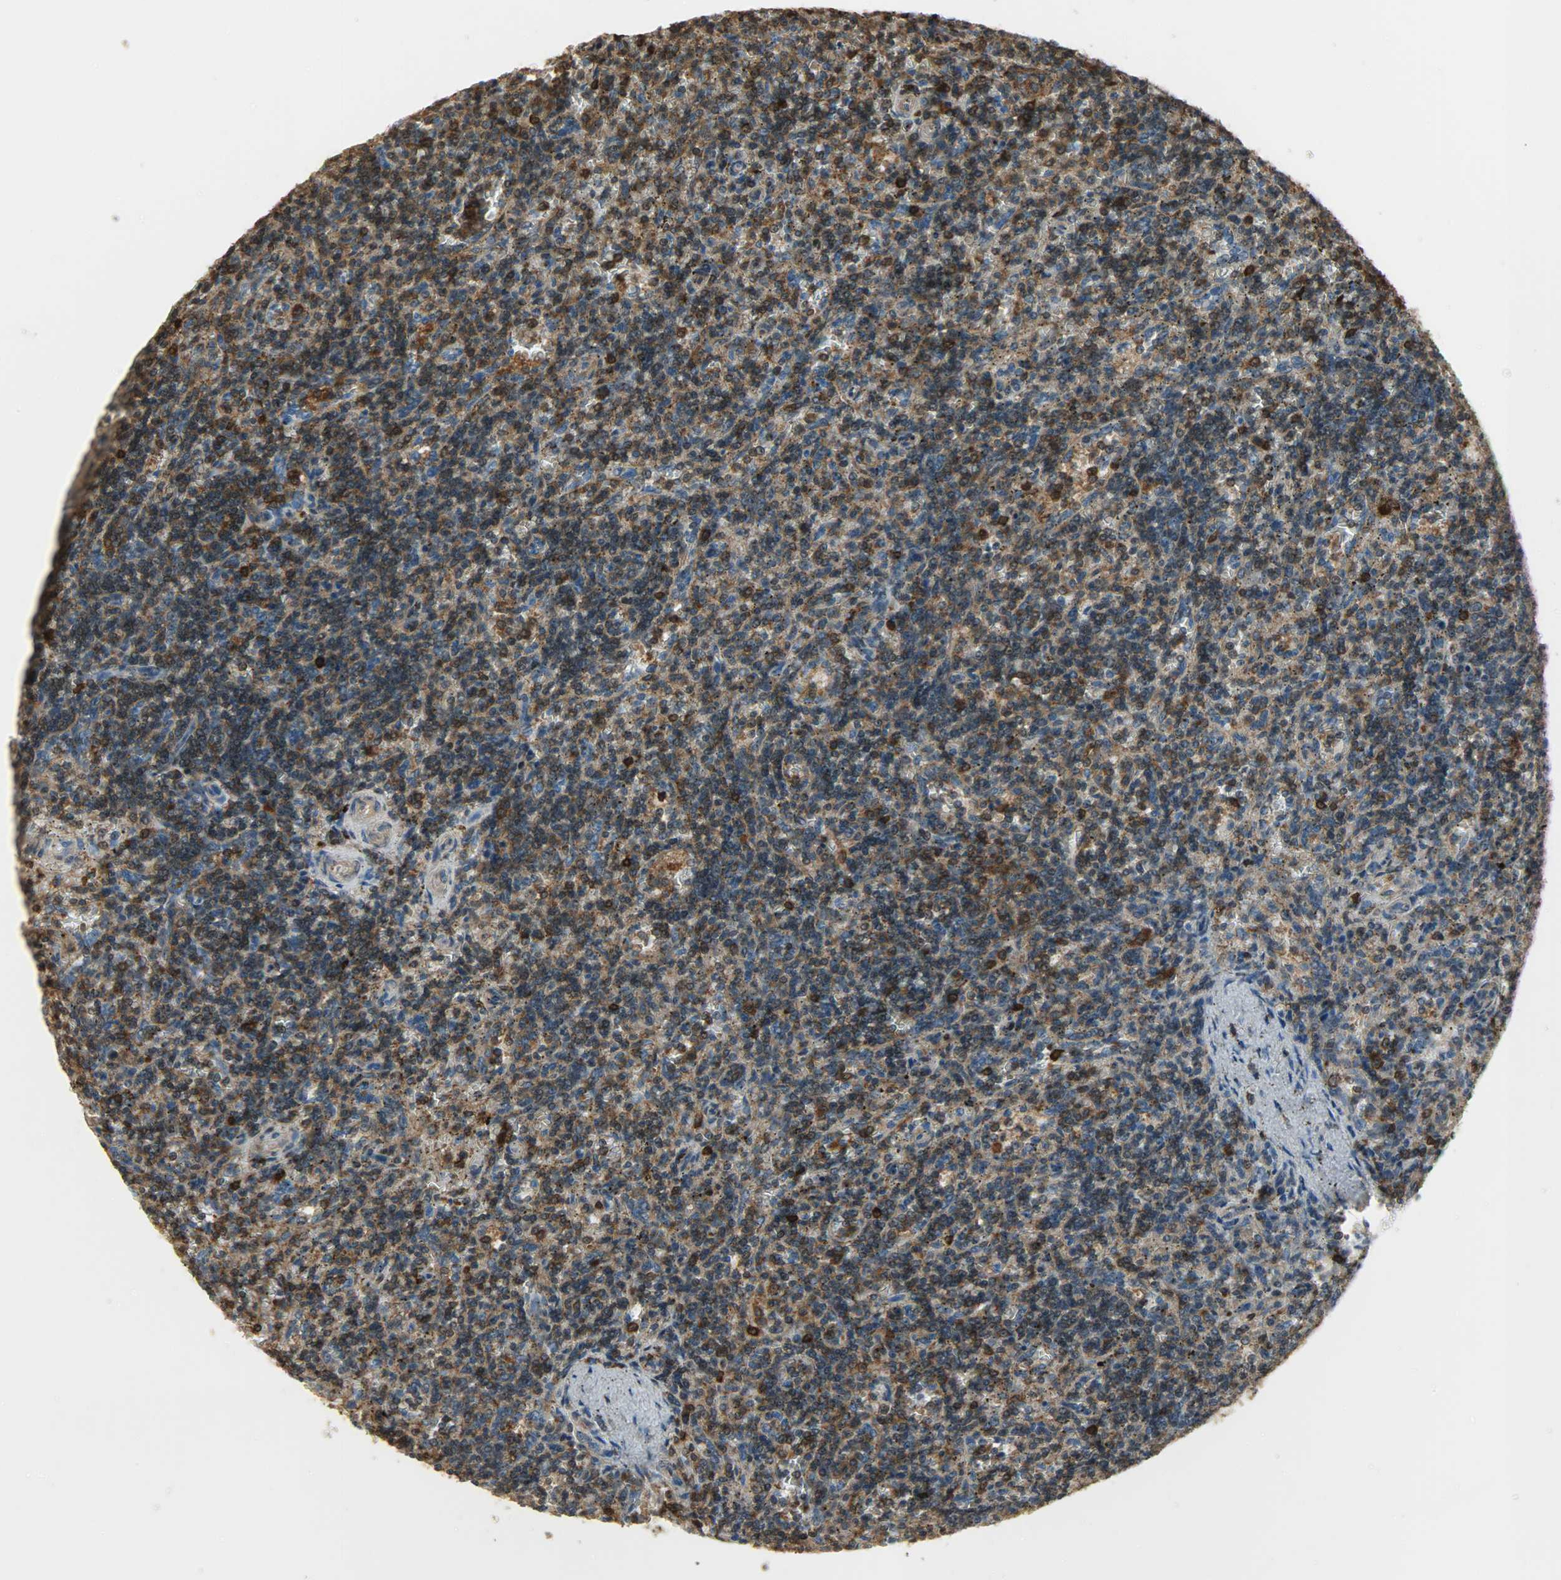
{"staining": {"intensity": "strong", "quantity": ">75%", "location": "cytoplasmic/membranous"}, "tissue": "lymphoma", "cell_type": "Tumor cells", "image_type": "cancer", "snomed": [{"axis": "morphology", "description": "Malignant lymphoma, non-Hodgkin's type, Low grade"}, {"axis": "topography", "description": "Spleen"}], "caption": "Immunohistochemistry micrograph of human lymphoma stained for a protein (brown), which exhibits high levels of strong cytoplasmic/membranous positivity in approximately >75% of tumor cells.", "gene": "LDHB", "patient": {"sex": "male", "age": 73}}